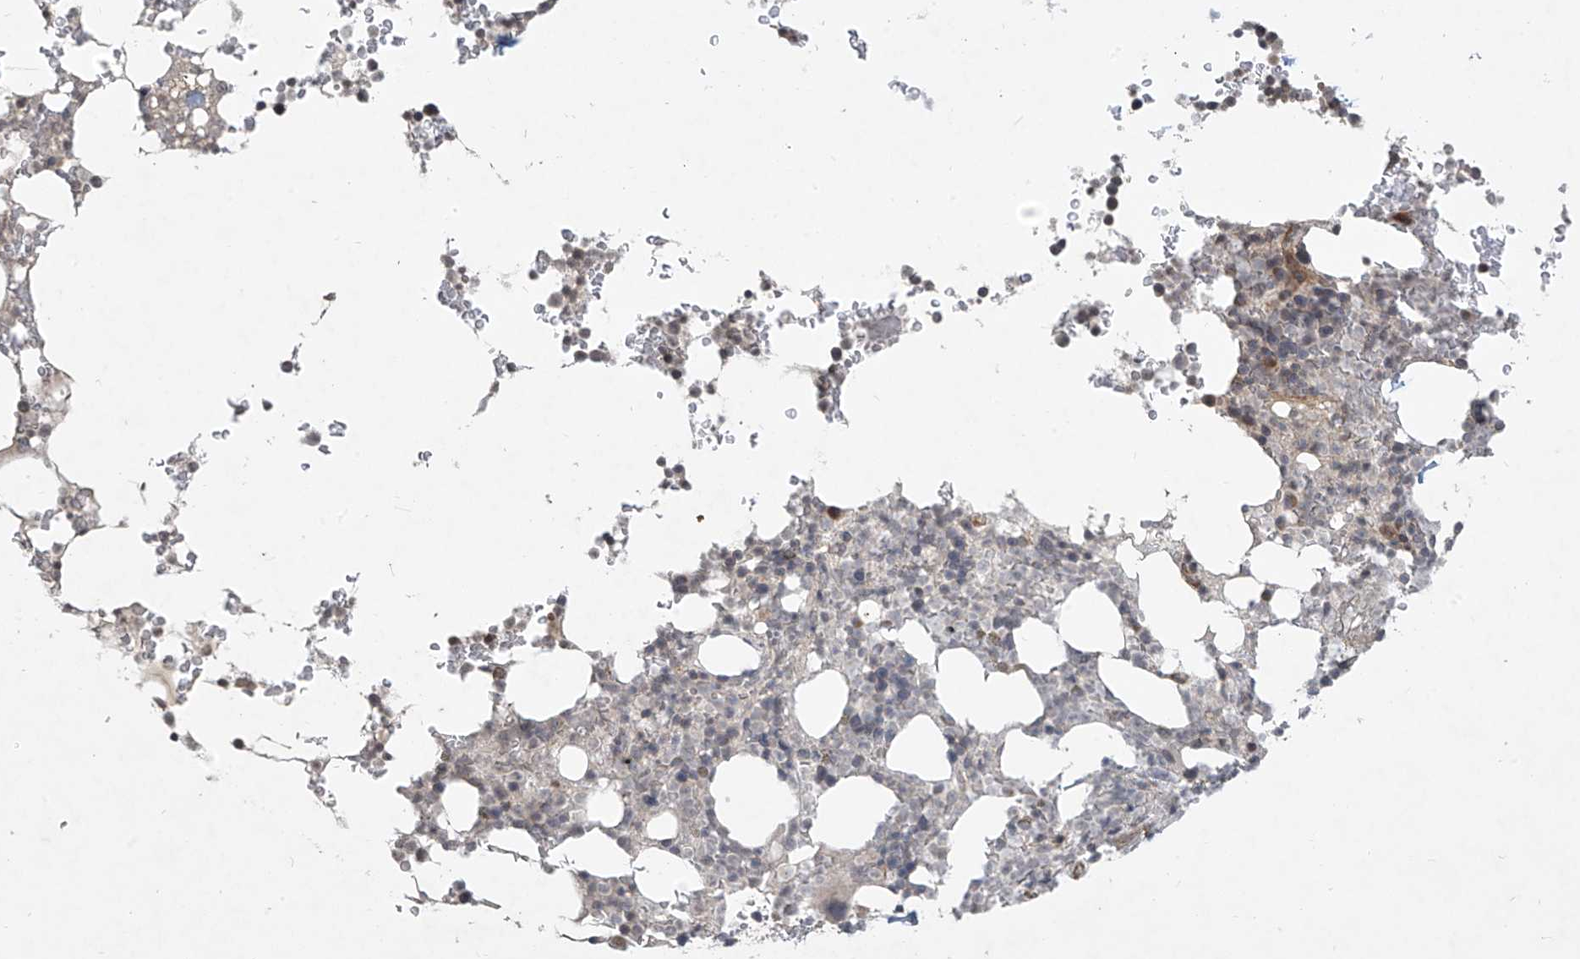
{"staining": {"intensity": "moderate", "quantity": "<25%", "location": "cytoplasmic/membranous"}, "tissue": "bone marrow", "cell_type": "Hematopoietic cells", "image_type": "normal", "snomed": [{"axis": "morphology", "description": "Normal tissue, NOS"}, {"axis": "topography", "description": "Bone marrow"}], "caption": "The immunohistochemical stain labels moderate cytoplasmic/membranous positivity in hematopoietic cells of benign bone marrow. The staining was performed using DAB (3,3'-diaminobenzidine) to visualize the protein expression in brown, while the nuclei were stained in blue with hematoxylin (Magnification: 20x).", "gene": "DGKQ", "patient": {"sex": "male", "age": 58}}